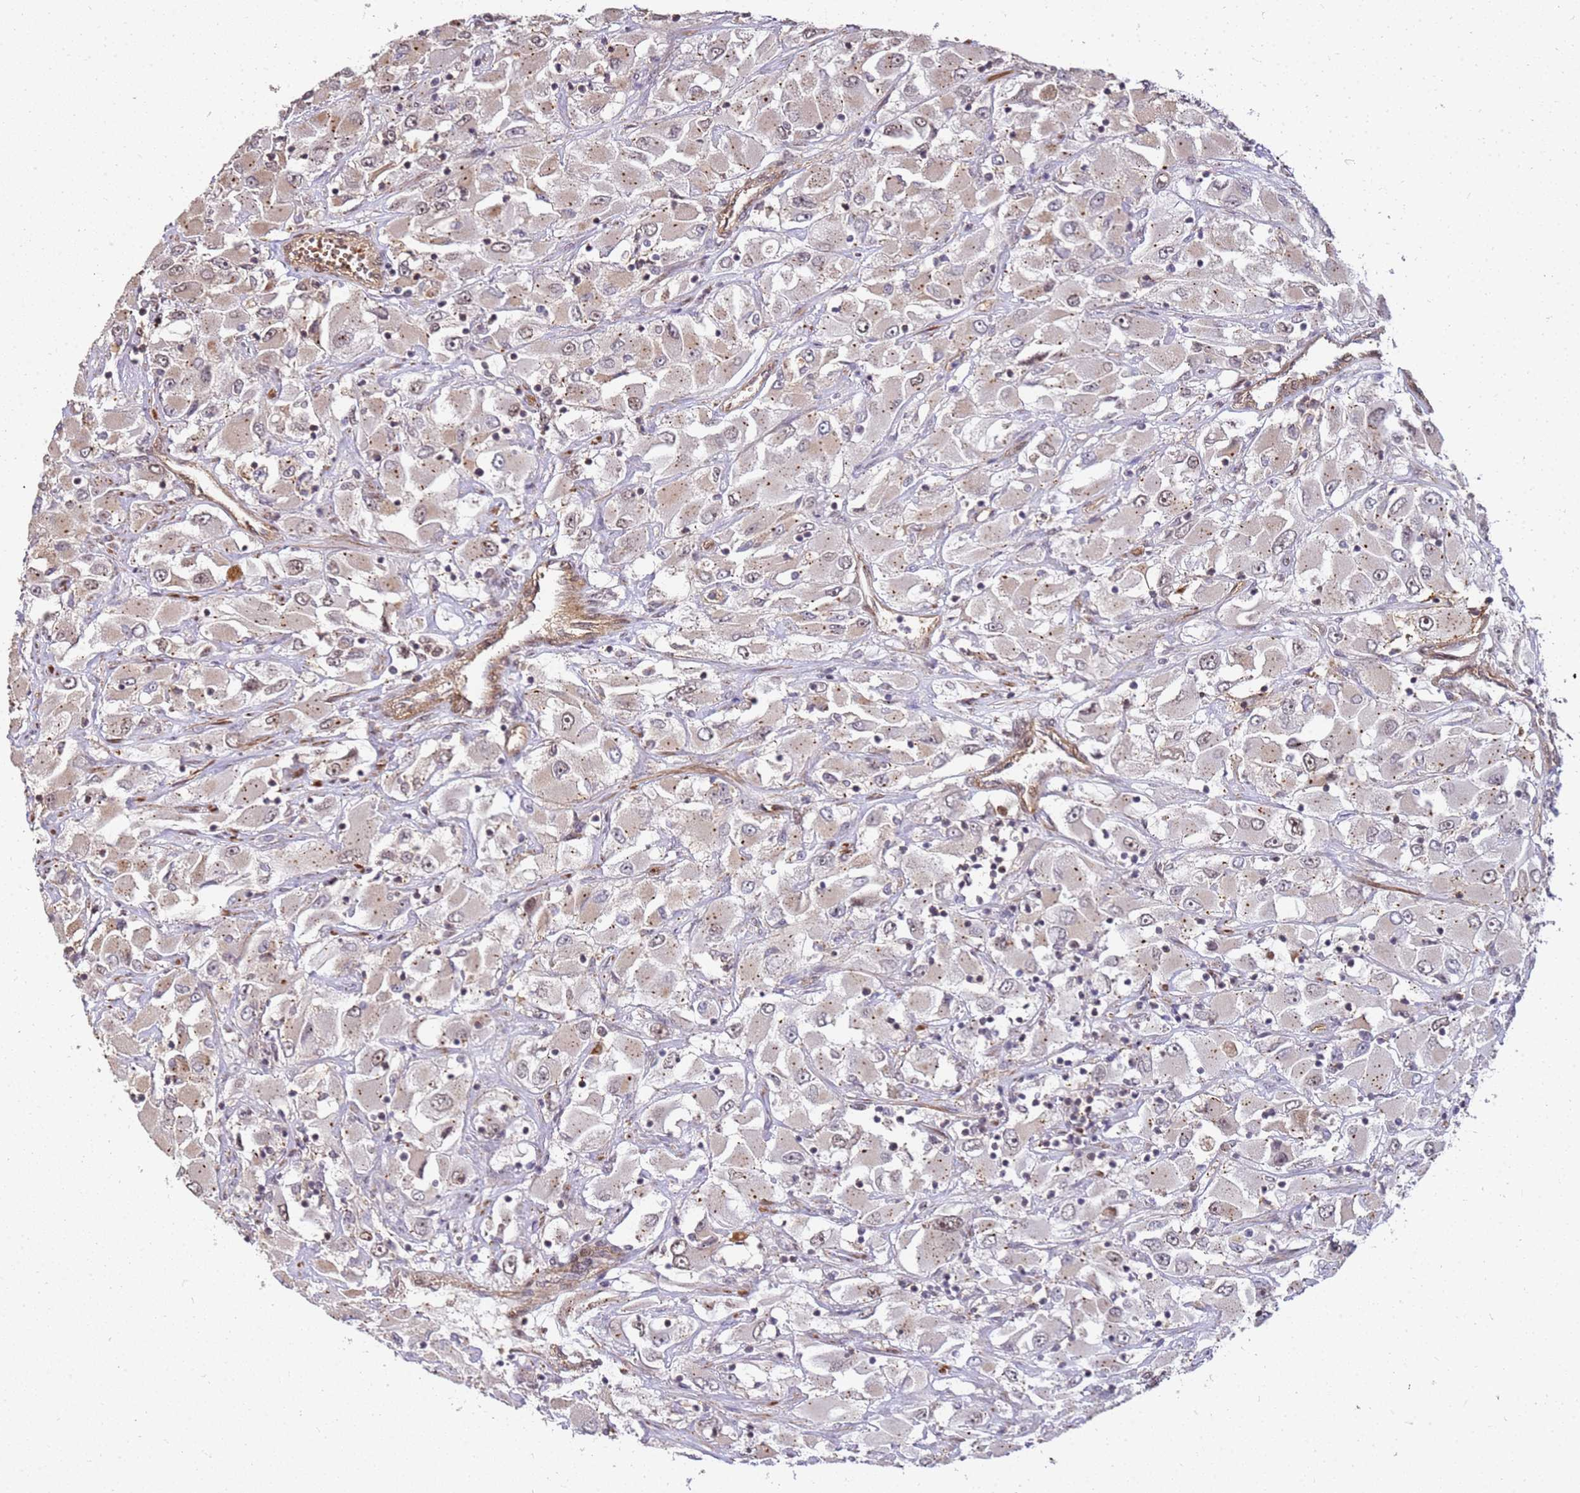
{"staining": {"intensity": "weak", "quantity": "<25%", "location": "nuclear"}, "tissue": "renal cancer", "cell_type": "Tumor cells", "image_type": "cancer", "snomed": [{"axis": "morphology", "description": "Adenocarcinoma, NOS"}, {"axis": "topography", "description": "Kidney"}], "caption": "Tumor cells show no significant protein positivity in renal adenocarcinoma. (Immunohistochemistry, brightfield microscopy, high magnification).", "gene": "ST18", "patient": {"sex": "female", "age": 52}}